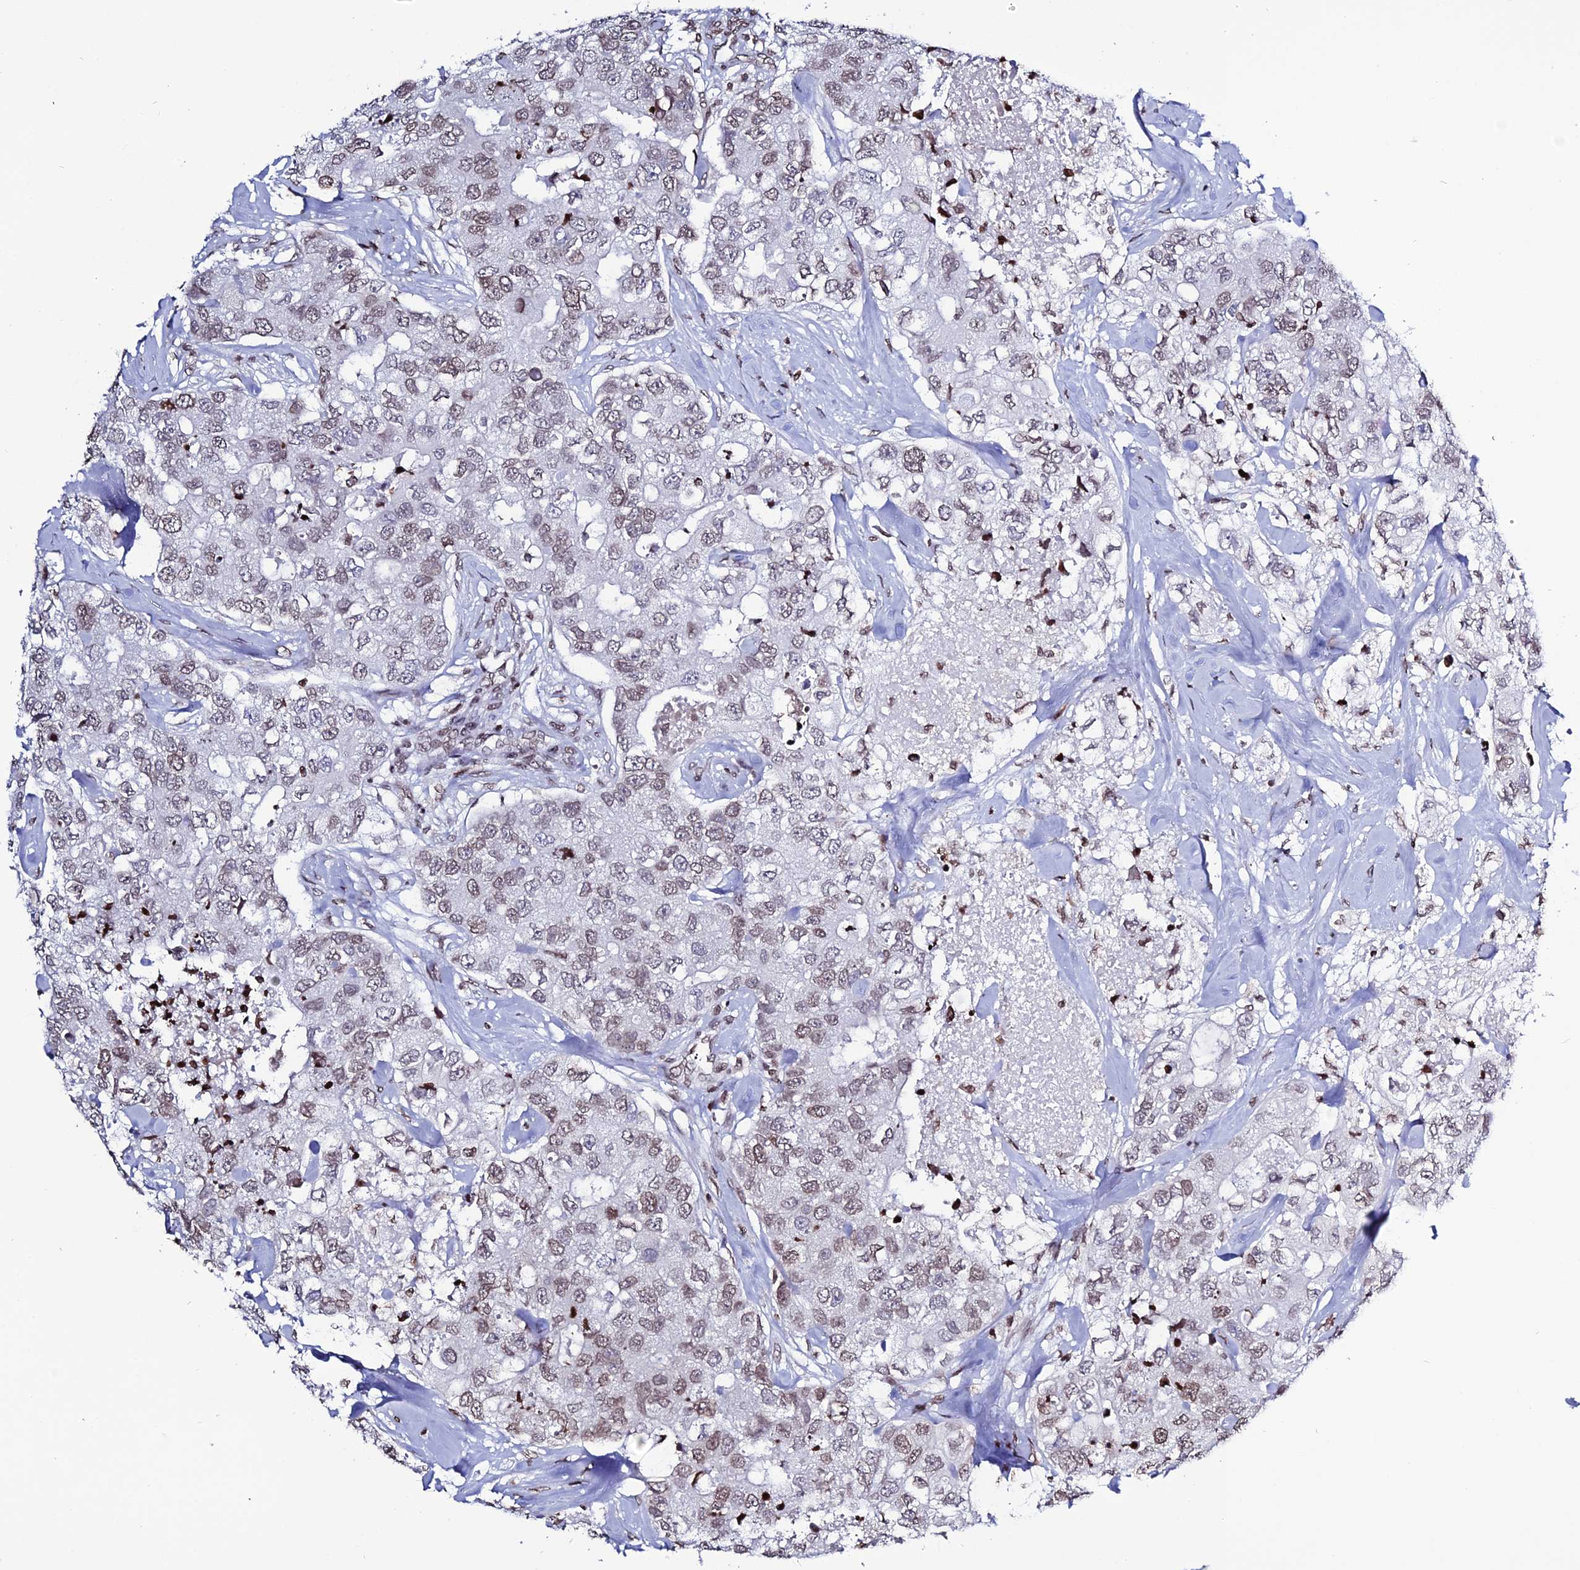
{"staining": {"intensity": "moderate", "quantity": "25%-75%", "location": "nuclear"}, "tissue": "breast cancer", "cell_type": "Tumor cells", "image_type": "cancer", "snomed": [{"axis": "morphology", "description": "Duct carcinoma"}, {"axis": "topography", "description": "Breast"}], "caption": "A photomicrograph showing moderate nuclear staining in approximately 25%-75% of tumor cells in breast cancer (infiltrating ductal carcinoma), as visualized by brown immunohistochemical staining.", "gene": "MACROH2A2", "patient": {"sex": "female", "age": 62}}